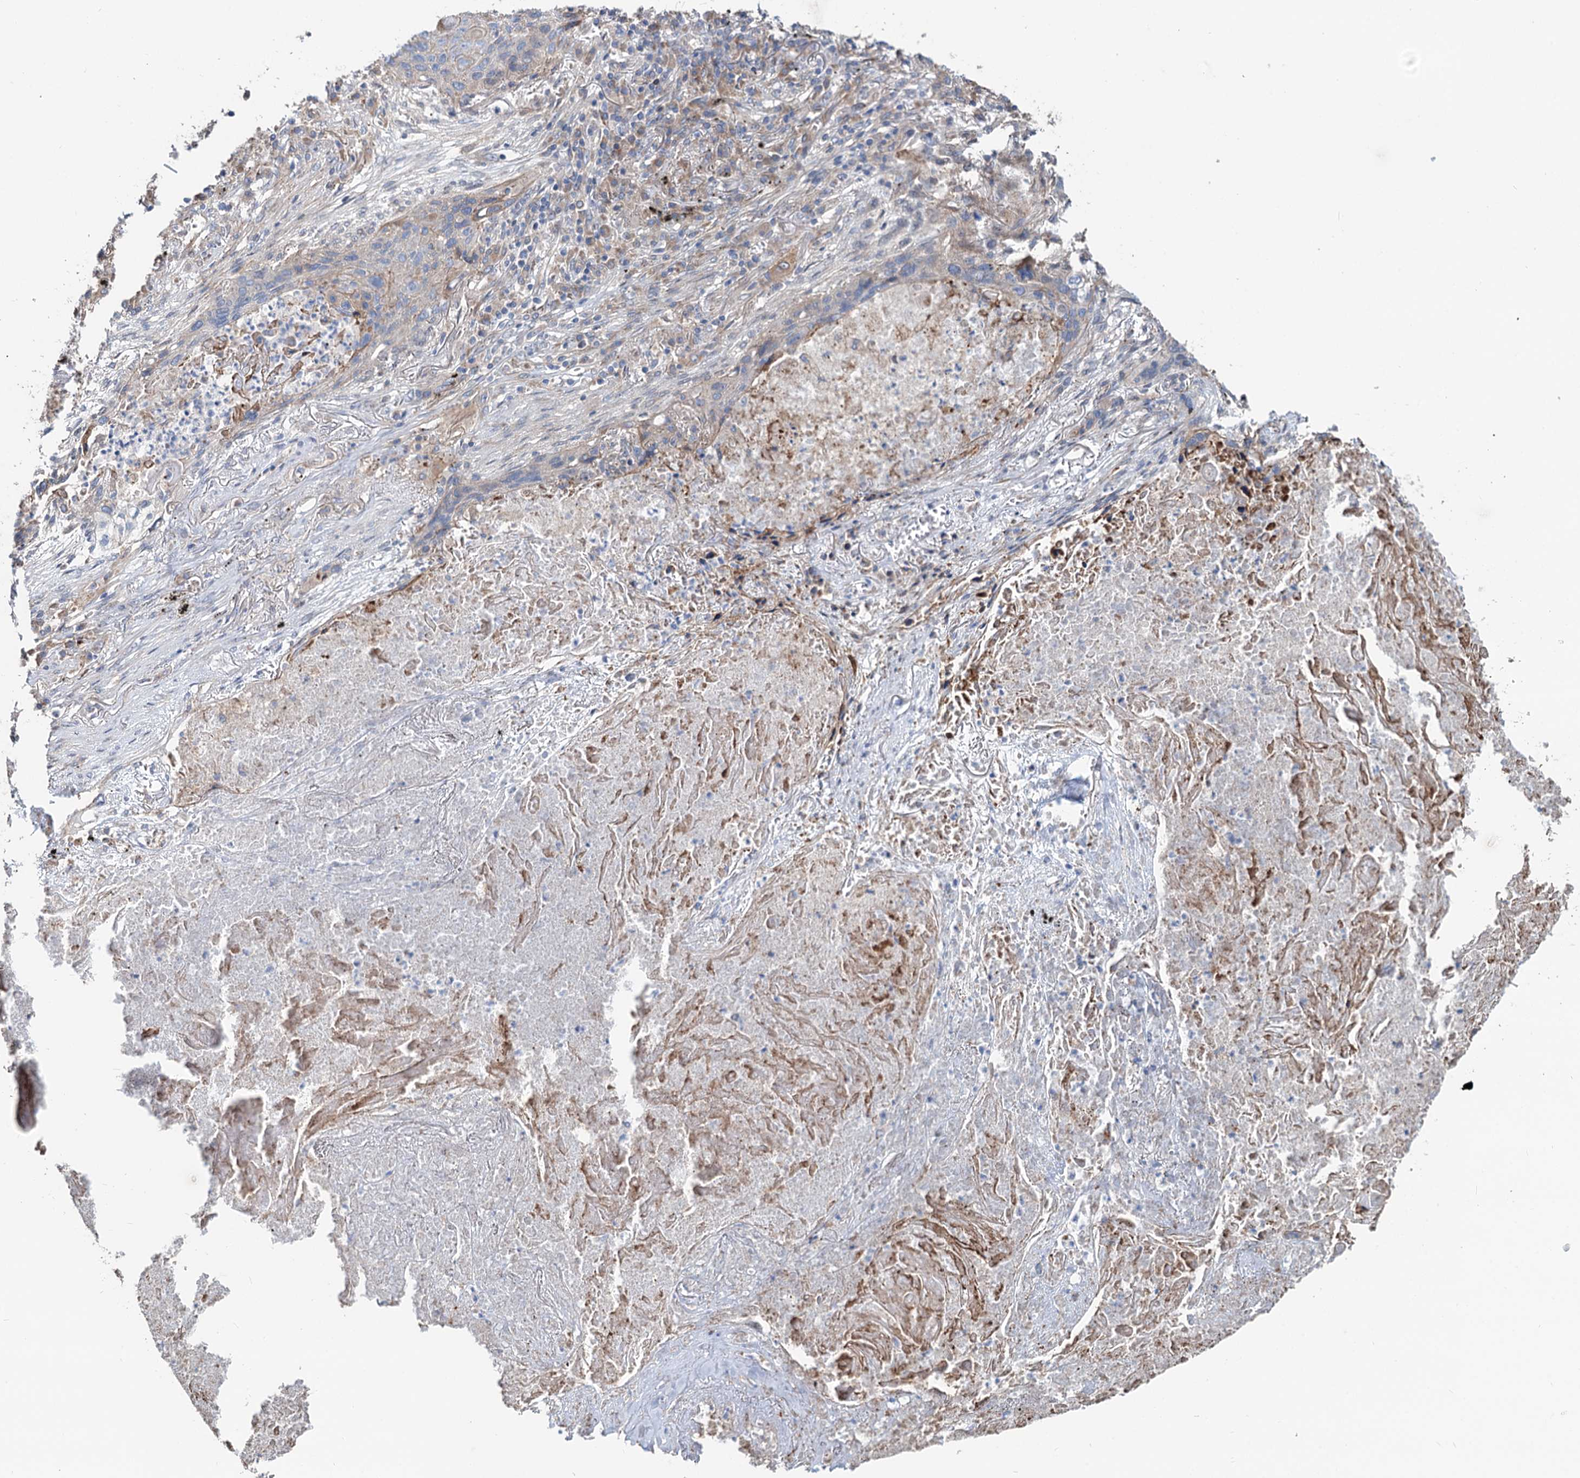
{"staining": {"intensity": "moderate", "quantity": "<25%", "location": "cytoplasmic/membranous"}, "tissue": "lung cancer", "cell_type": "Tumor cells", "image_type": "cancer", "snomed": [{"axis": "morphology", "description": "Squamous cell carcinoma, NOS"}, {"axis": "topography", "description": "Lung"}], "caption": "Tumor cells reveal moderate cytoplasmic/membranous staining in approximately <25% of cells in squamous cell carcinoma (lung).", "gene": "PTDSS2", "patient": {"sex": "female", "age": 63}}